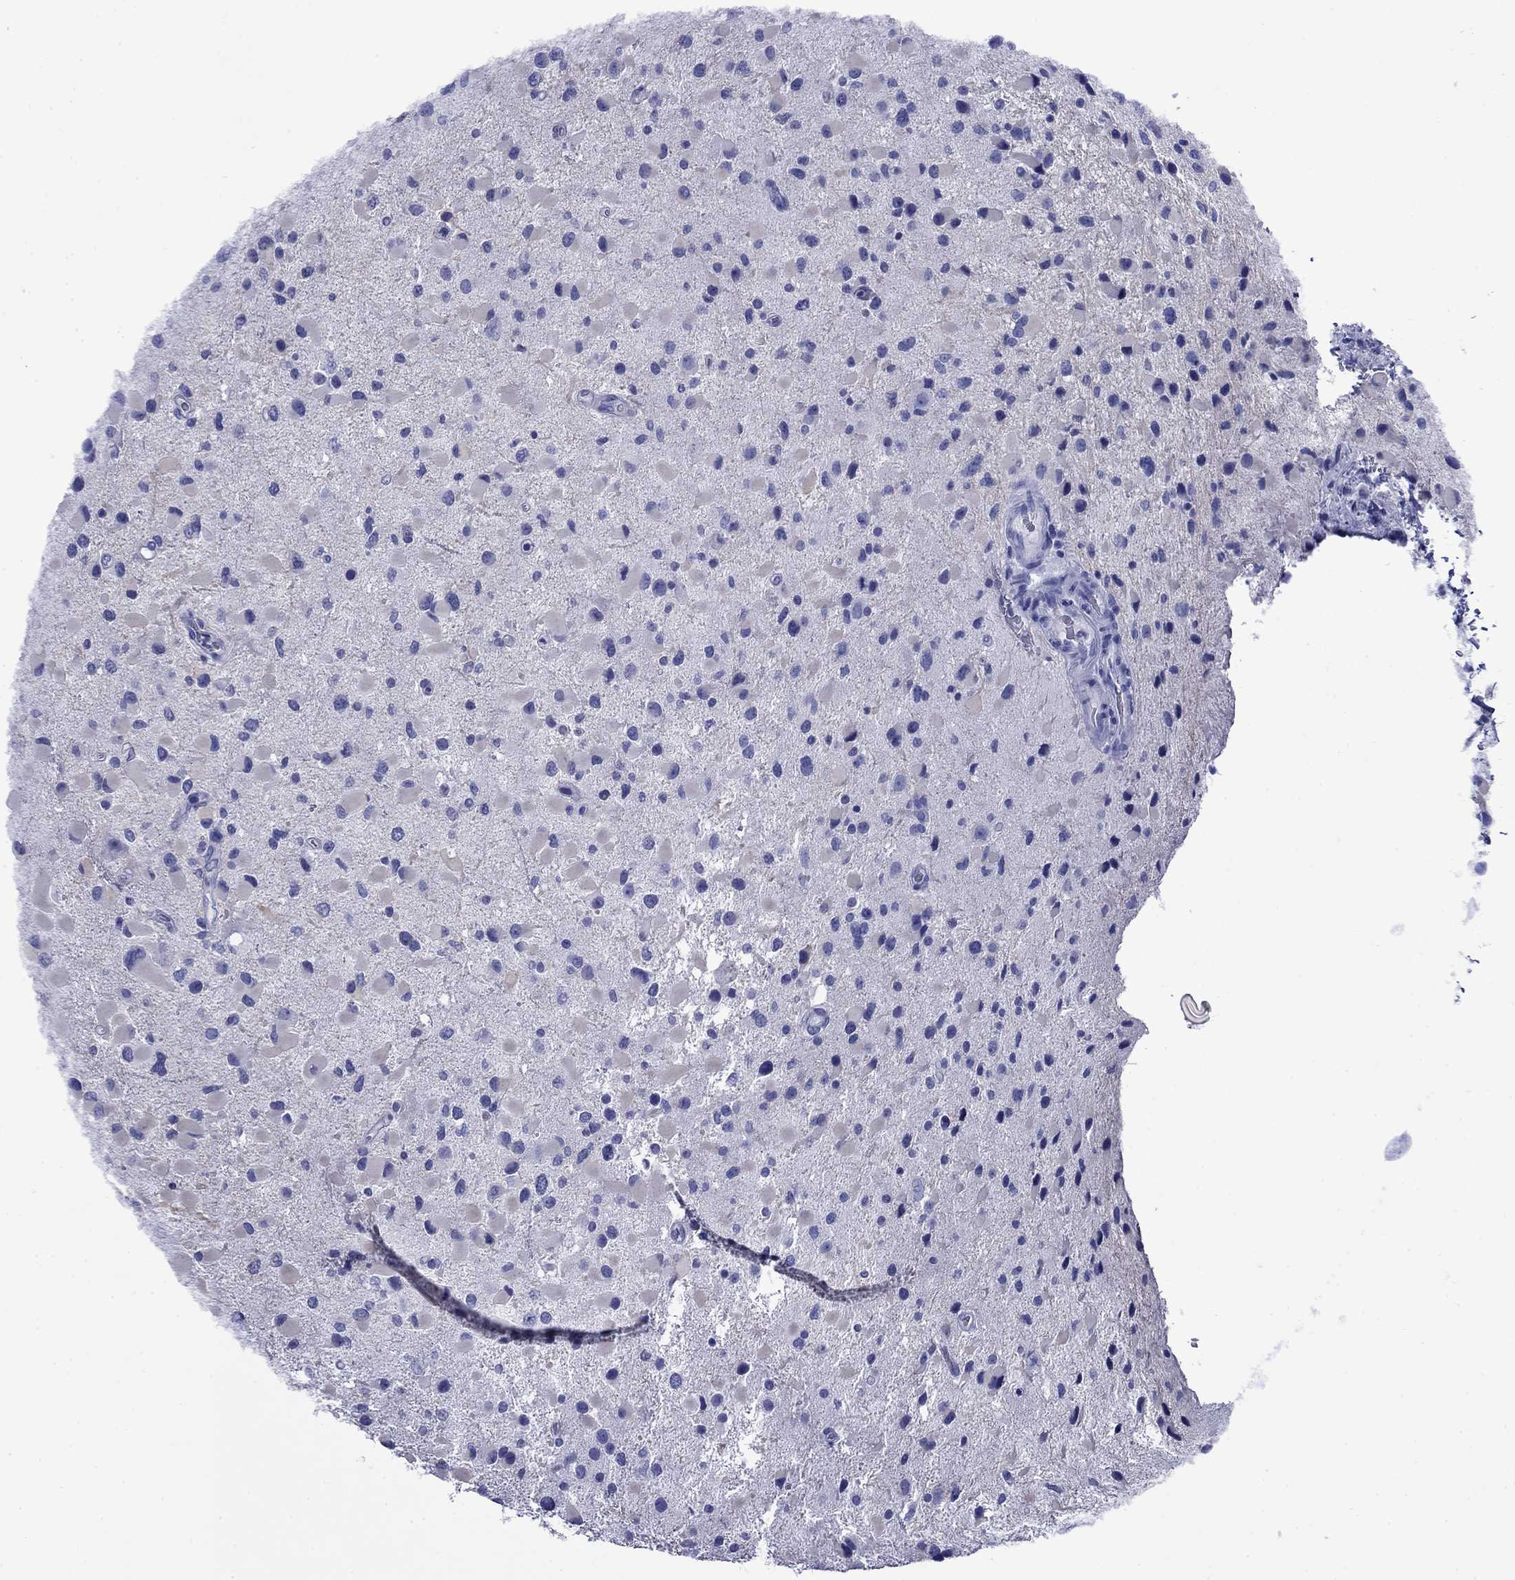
{"staining": {"intensity": "negative", "quantity": "none", "location": "none"}, "tissue": "glioma", "cell_type": "Tumor cells", "image_type": "cancer", "snomed": [{"axis": "morphology", "description": "Glioma, malignant, Low grade"}, {"axis": "topography", "description": "Brain"}], "caption": "Immunohistochemical staining of glioma reveals no significant expression in tumor cells.", "gene": "GIP", "patient": {"sex": "female", "age": 32}}